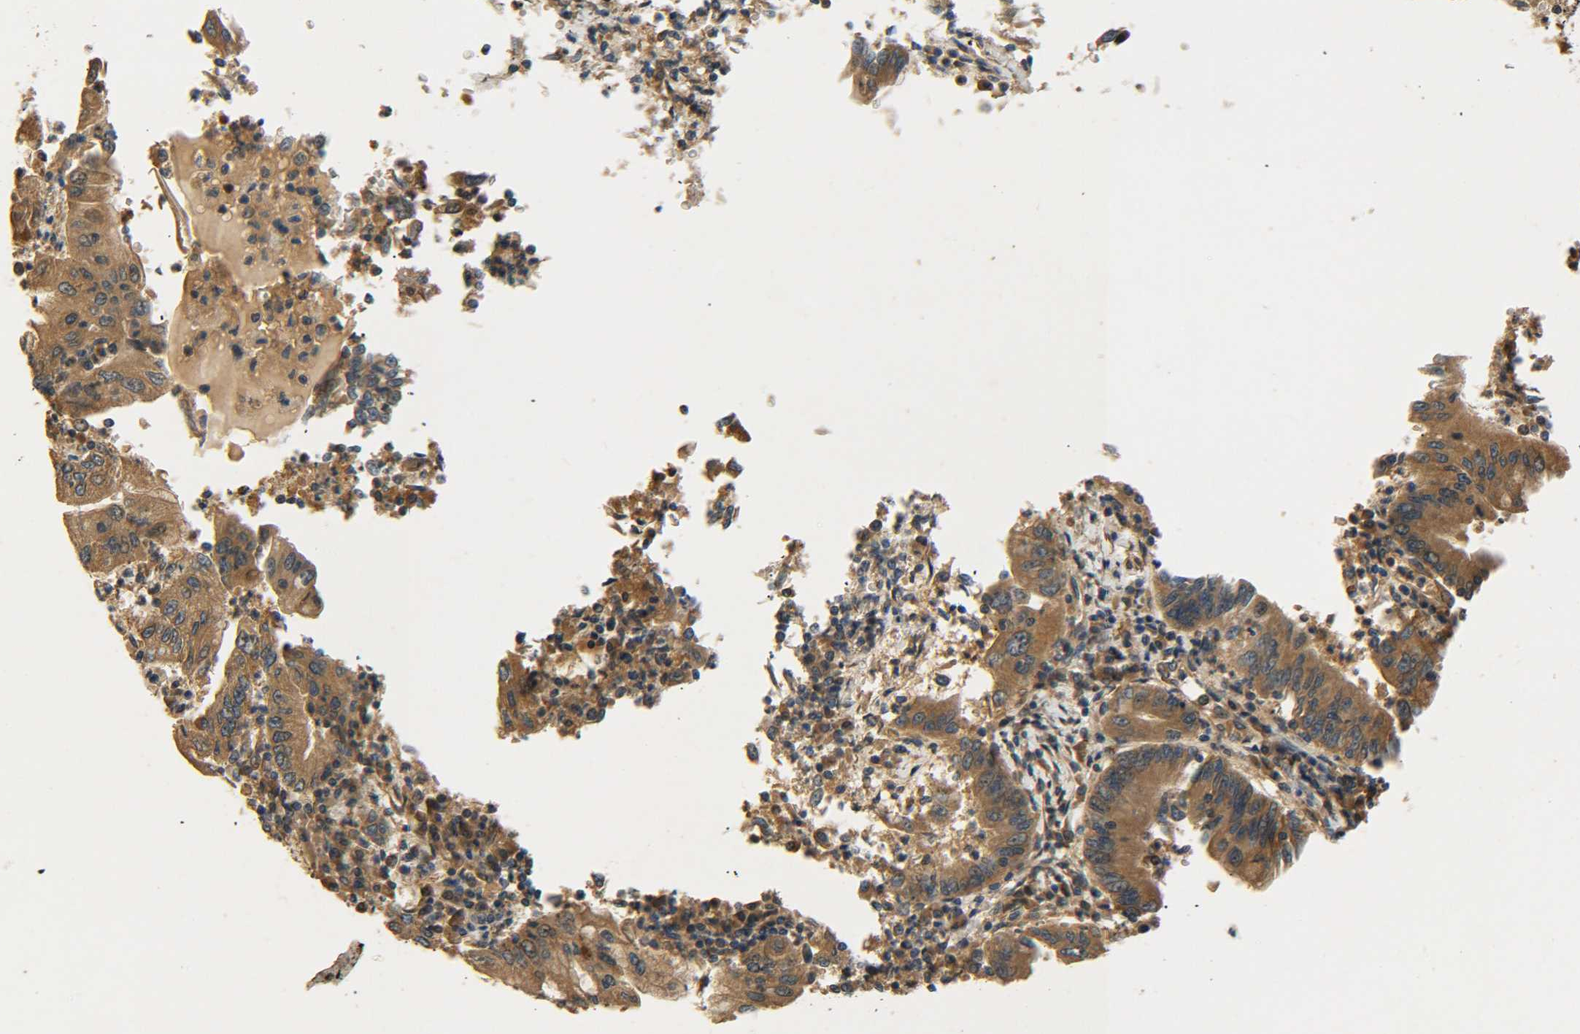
{"staining": {"intensity": "moderate", "quantity": ">75%", "location": "cytoplasmic/membranous"}, "tissue": "stomach cancer", "cell_type": "Tumor cells", "image_type": "cancer", "snomed": [{"axis": "morphology", "description": "Normal tissue, NOS"}, {"axis": "morphology", "description": "Adenocarcinoma, NOS"}, {"axis": "topography", "description": "Esophagus"}, {"axis": "topography", "description": "Stomach, upper"}, {"axis": "topography", "description": "Peripheral nerve tissue"}], "caption": "Immunohistochemistry (IHC) of human stomach cancer (adenocarcinoma) reveals medium levels of moderate cytoplasmic/membranous expression in about >75% of tumor cells. Nuclei are stained in blue.", "gene": "LRCH3", "patient": {"sex": "male", "age": 62}}